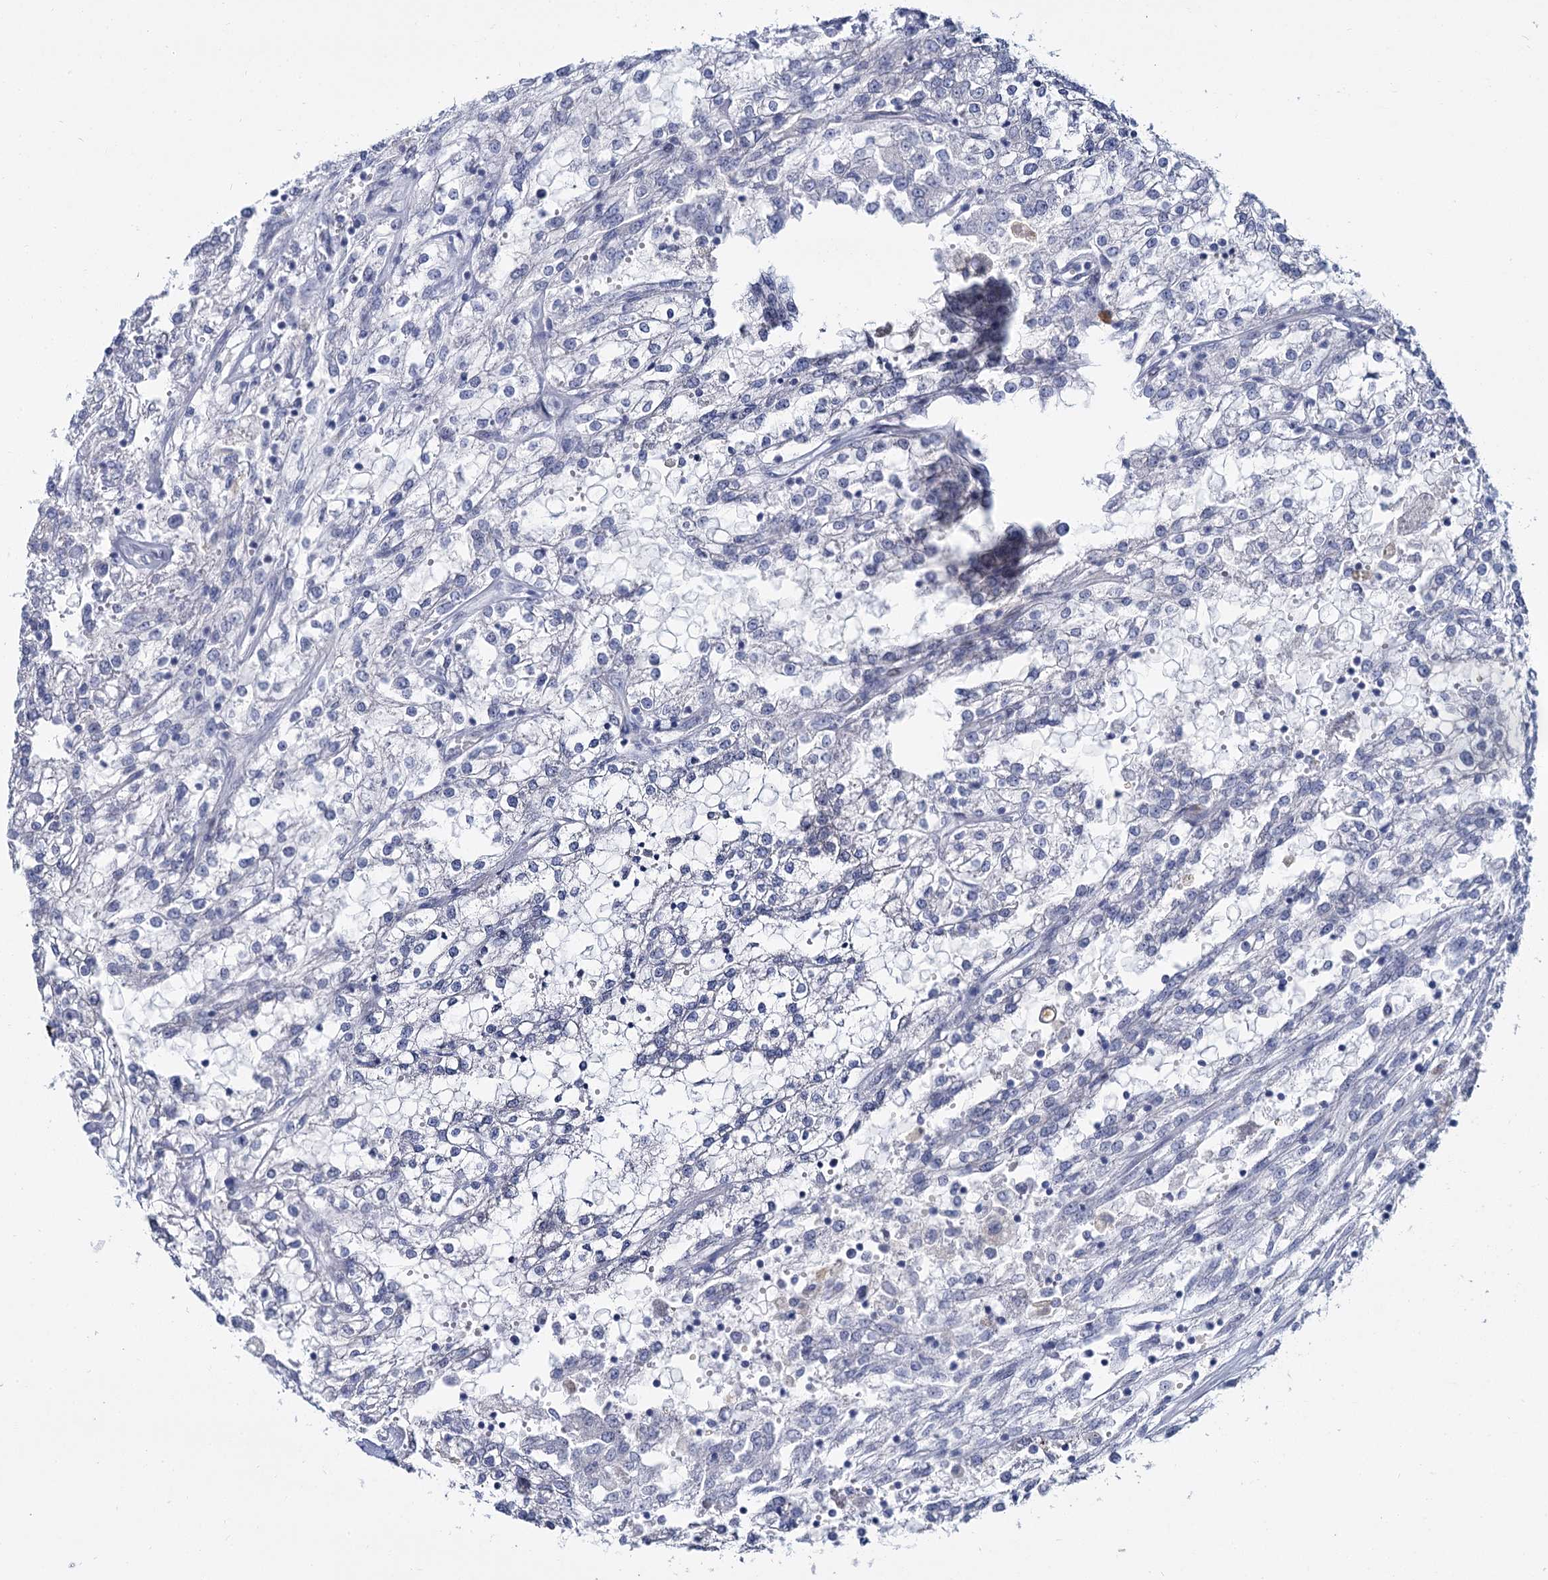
{"staining": {"intensity": "negative", "quantity": "none", "location": "none"}, "tissue": "renal cancer", "cell_type": "Tumor cells", "image_type": "cancer", "snomed": [{"axis": "morphology", "description": "Adenocarcinoma, NOS"}, {"axis": "topography", "description": "Kidney"}], "caption": "Immunohistochemistry image of neoplastic tissue: renal adenocarcinoma stained with DAB shows no significant protein staining in tumor cells.", "gene": "ACRBP", "patient": {"sex": "female", "age": 52}}